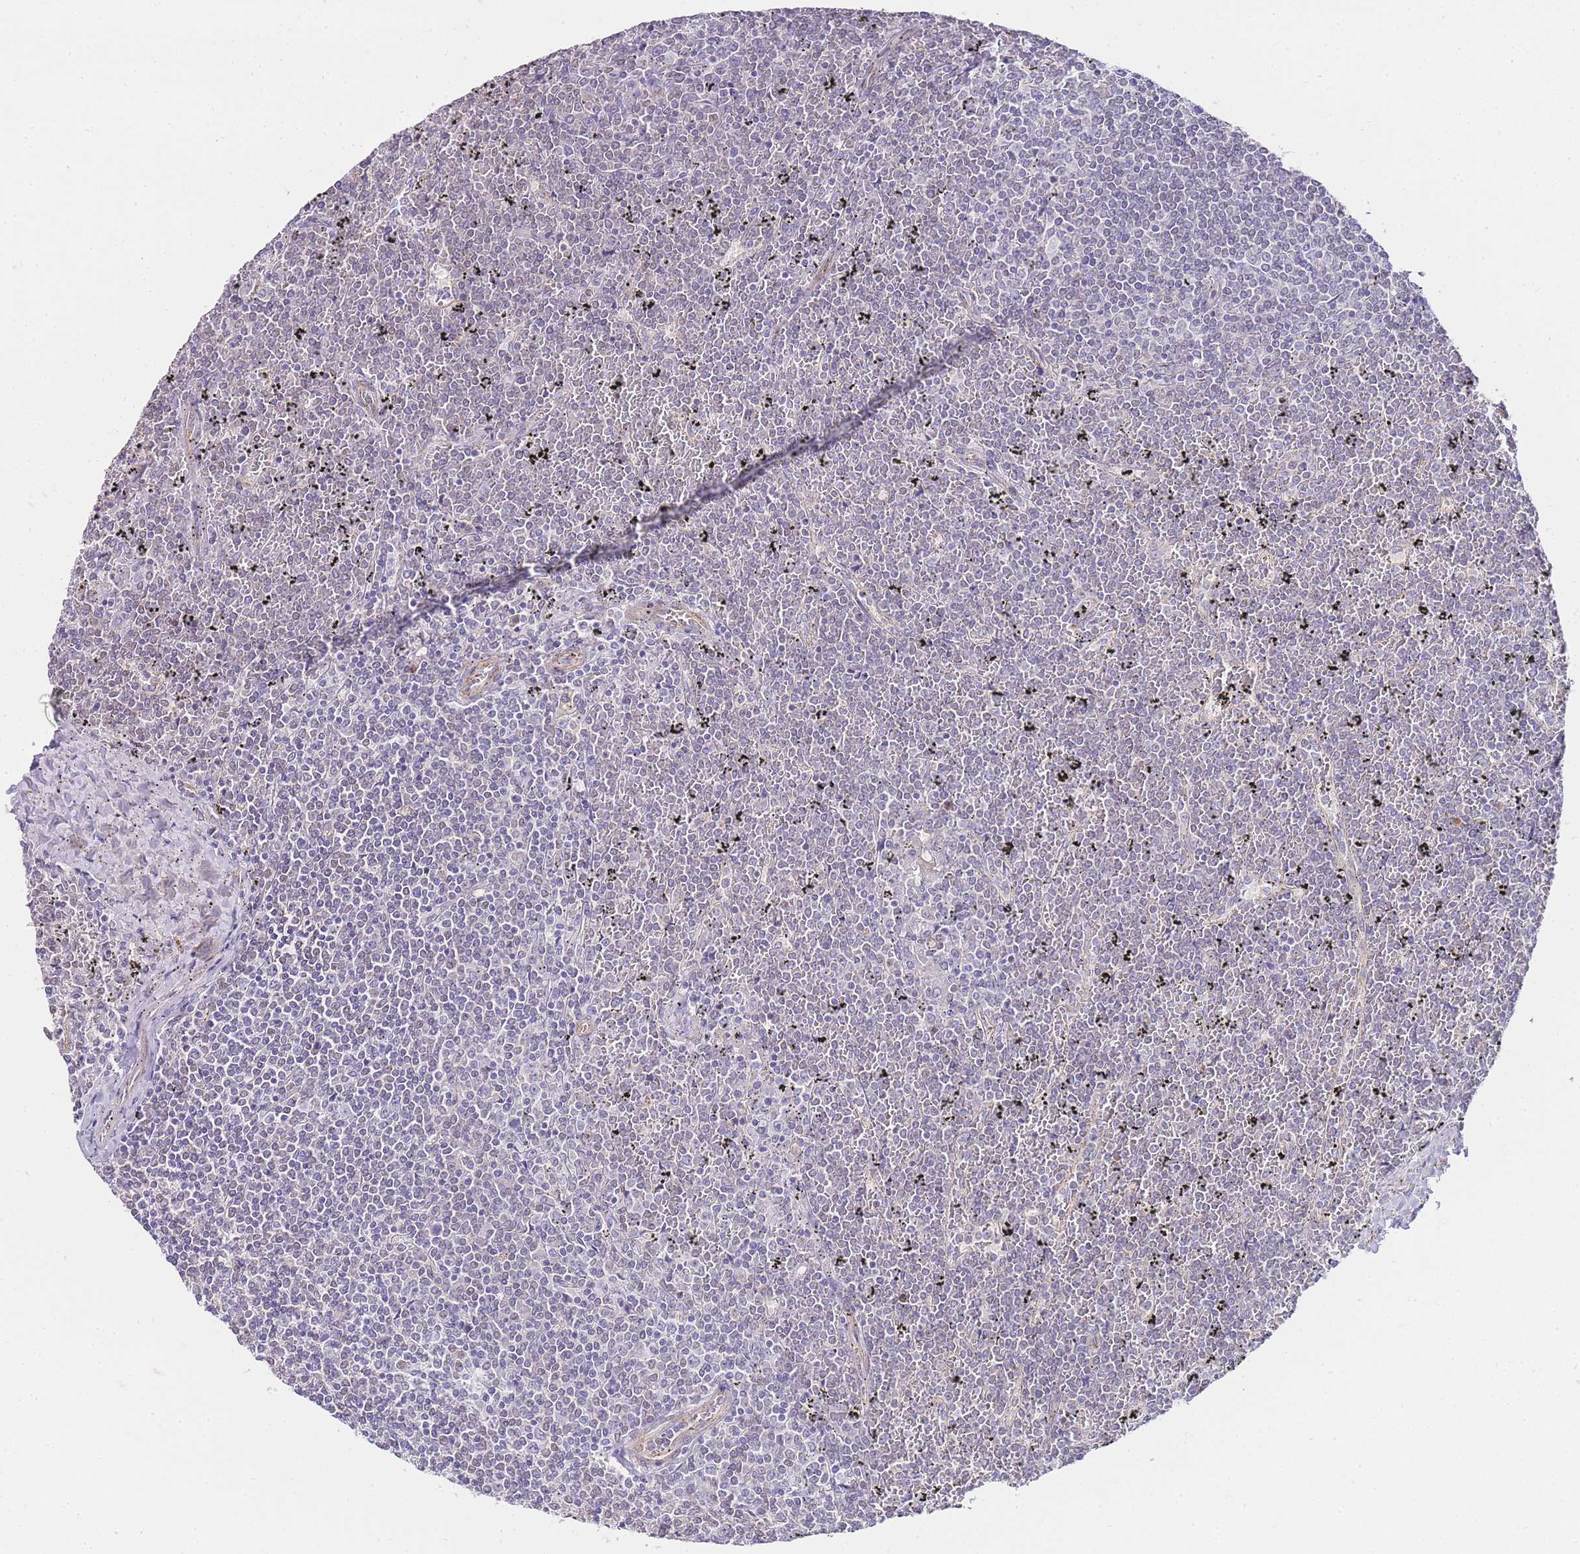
{"staining": {"intensity": "negative", "quantity": "none", "location": "none"}, "tissue": "lymphoma", "cell_type": "Tumor cells", "image_type": "cancer", "snomed": [{"axis": "morphology", "description": "Malignant lymphoma, non-Hodgkin's type, Low grade"}, {"axis": "topography", "description": "Spleen"}], "caption": "Immunohistochemical staining of human lymphoma displays no significant staining in tumor cells. (Stains: DAB IHC with hematoxylin counter stain, Microscopy: brightfield microscopy at high magnification).", "gene": "PDCD7", "patient": {"sex": "female", "age": 19}}